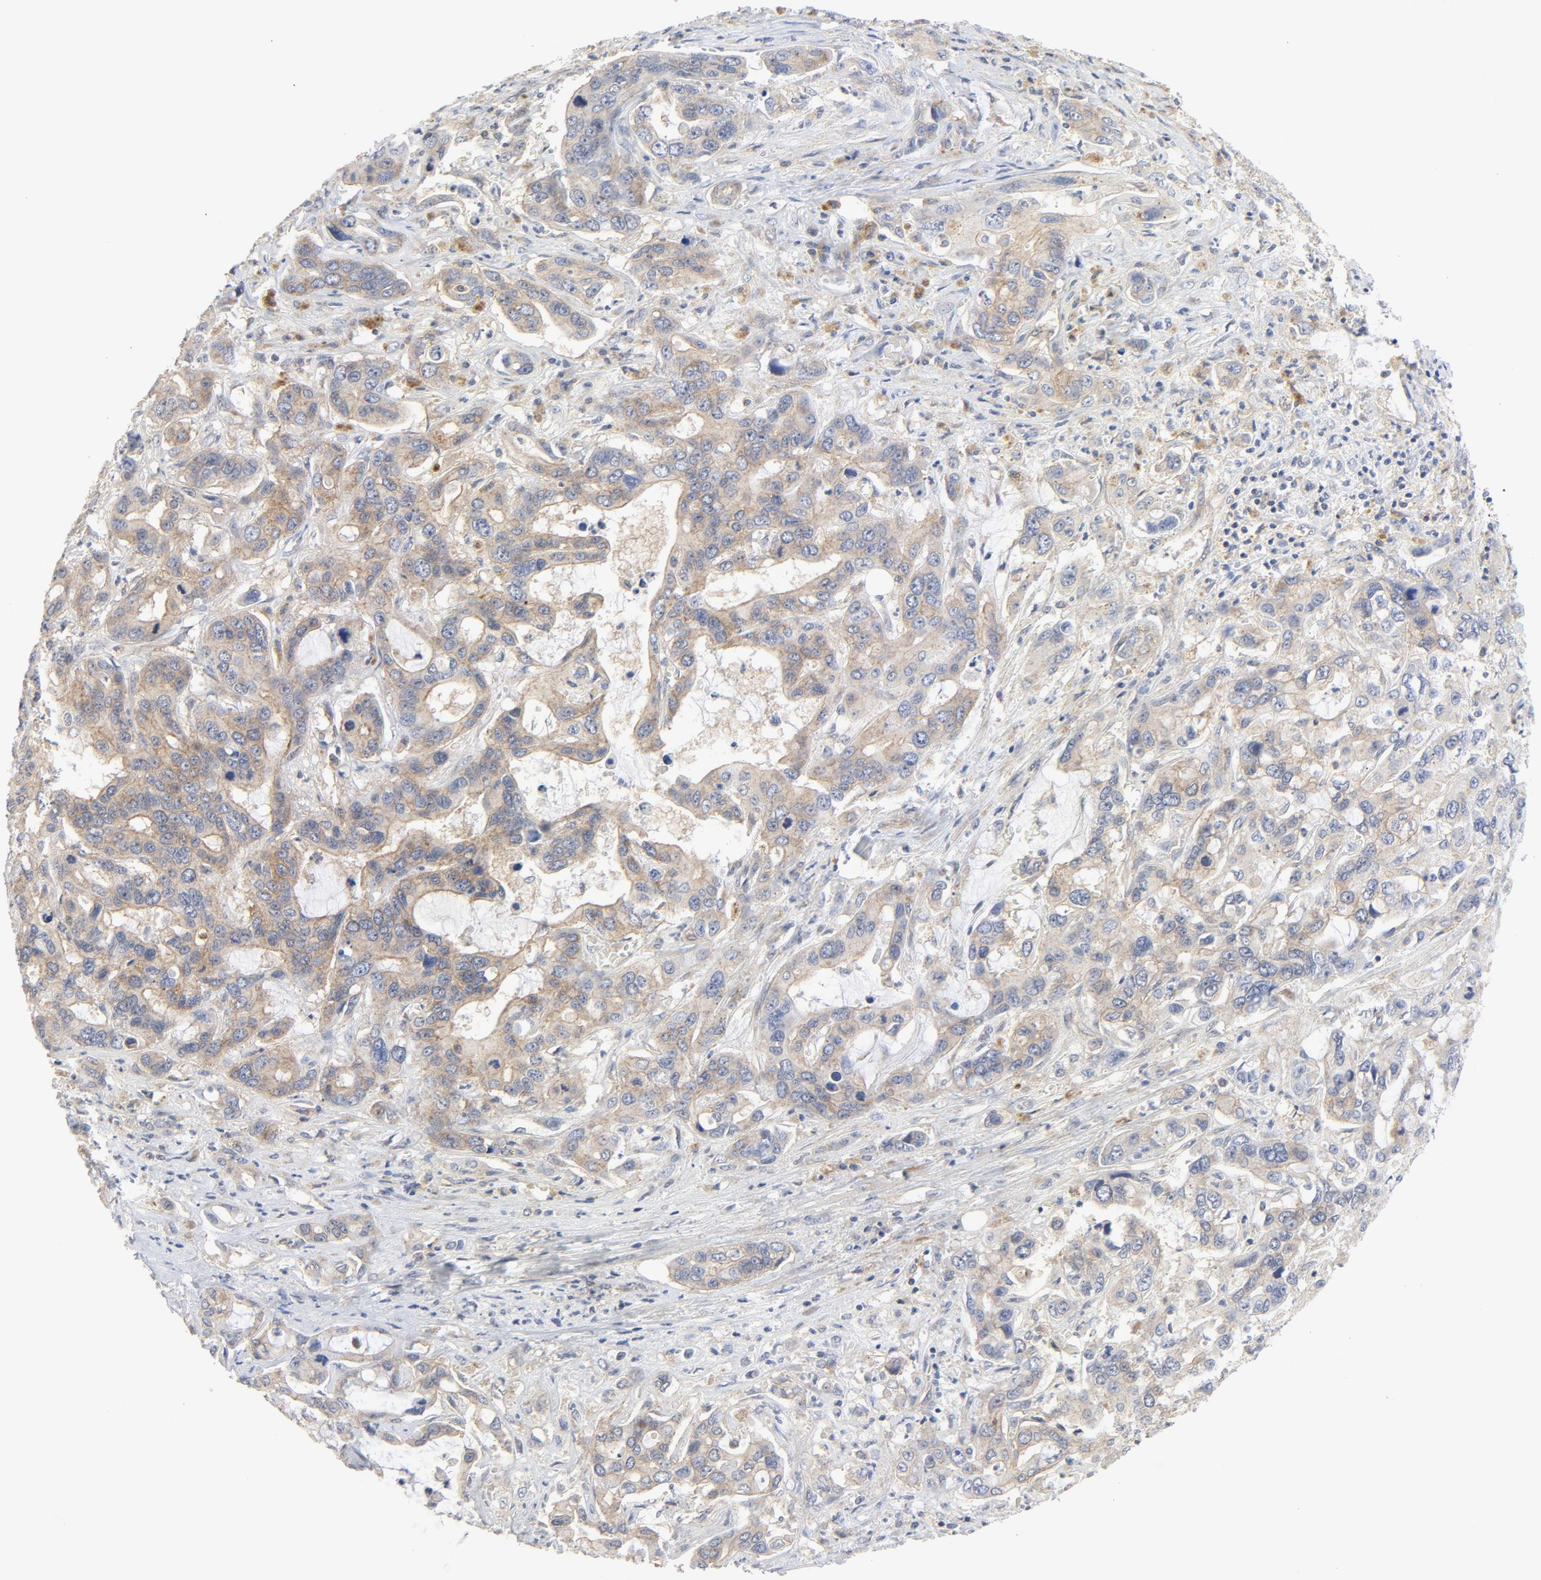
{"staining": {"intensity": "weak", "quantity": ">75%", "location": "cytoplasmic/membranous"}, "tissue": "liver cancer", "cell_type": "Tumor cells", "image_type": "cancer", "snomed": [{"axis": "morphology", "description": "Cholangiocarcinoma"}, {"axis": "topography", "description": "Liver"}], "caption": "Tumor cells reveal weak cytoplasmic/membranous positivity in approximately >75% of cells in cholangiocarcinoma (liver).", "gene": "MAP2K7", "patient": {"sex": "female", "age": 65}}